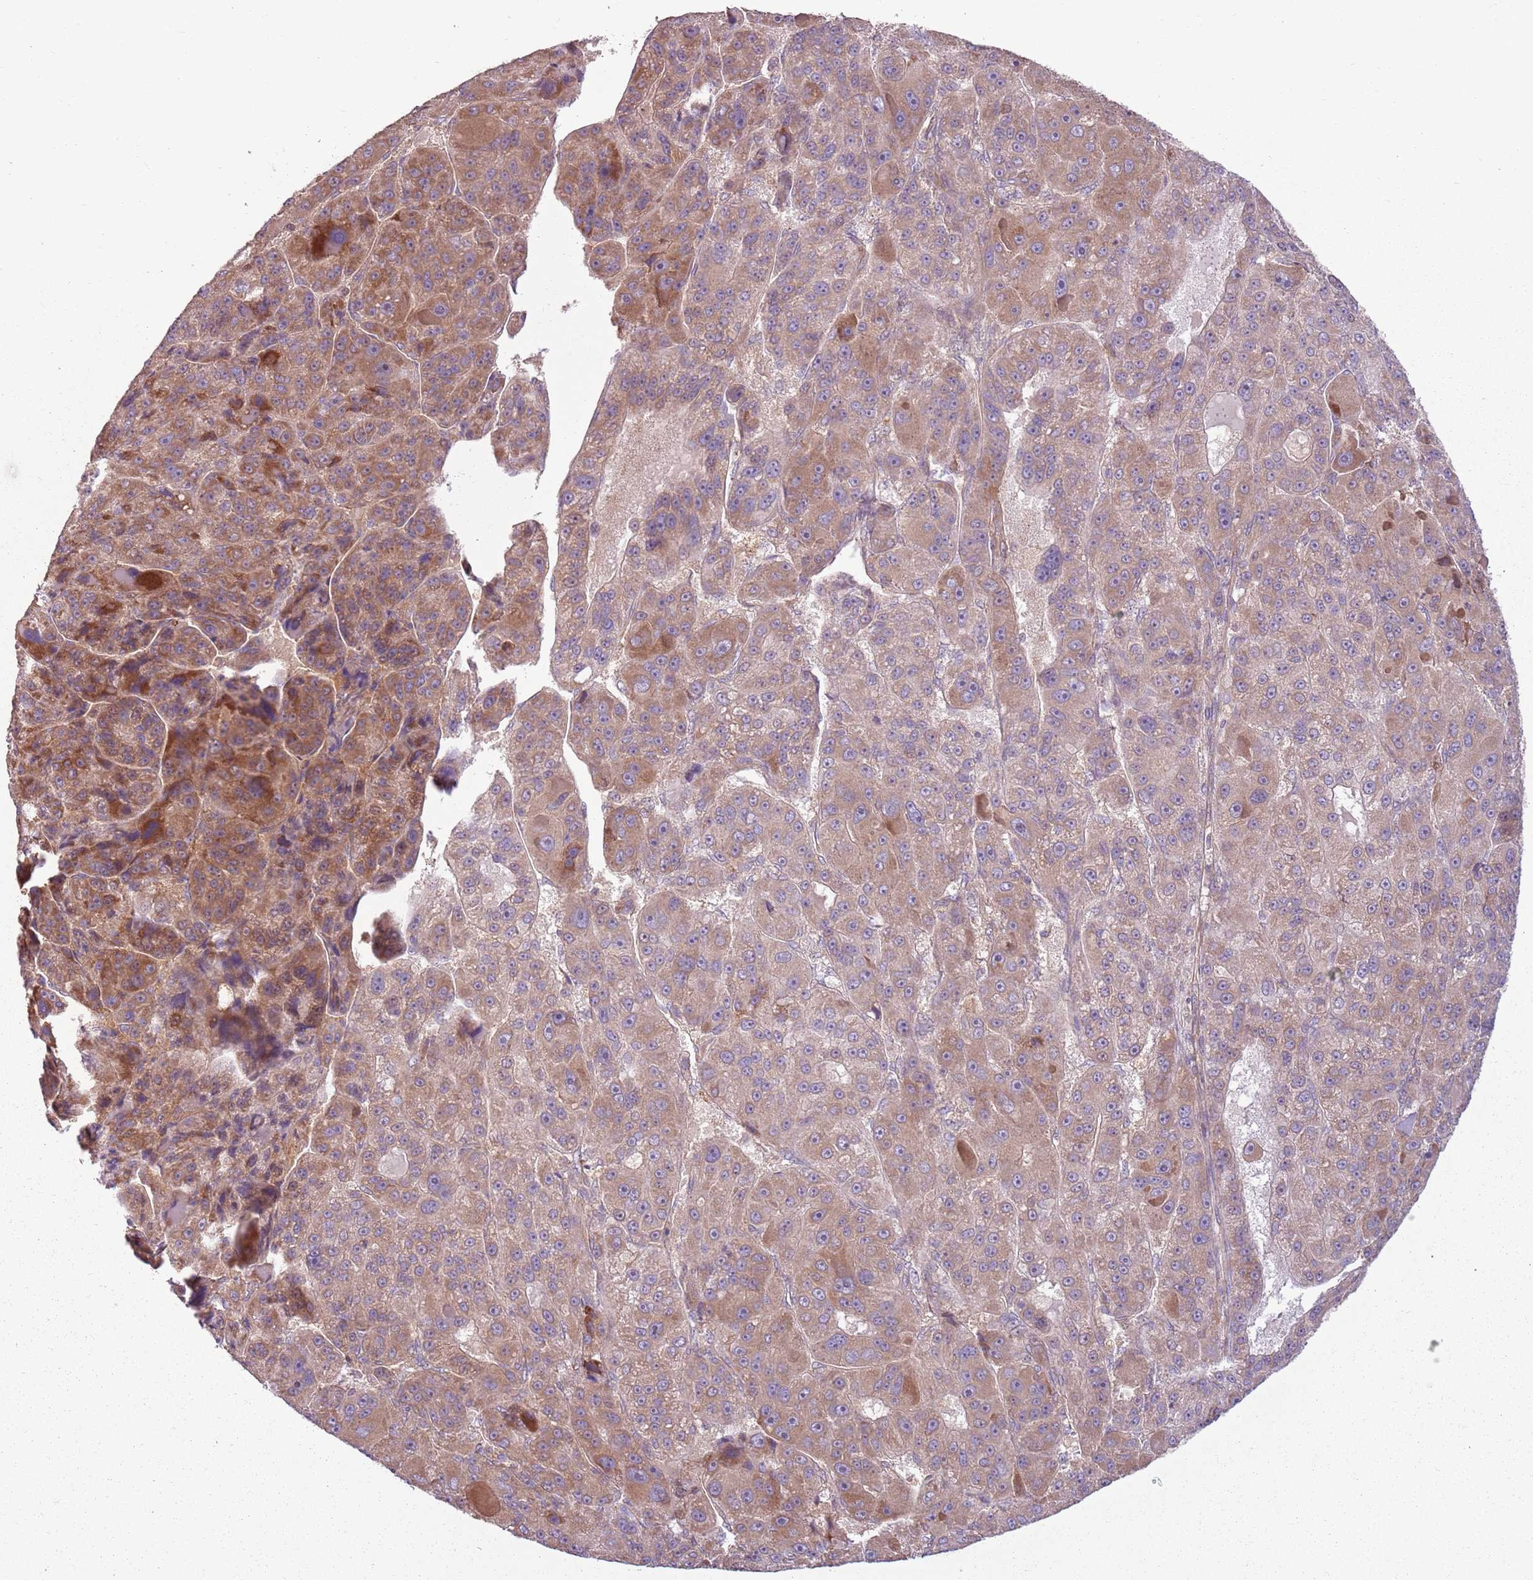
{"staining": {"intensity": "moderate", "quantity": ">75%", "location": "cytoplasmic/membranous"}, "tissue": "liver cancer", "cell_type": "Tumor cells", "image_type": "cancer", "snomed": [{"axis": "morphology", "description": "Carcinoma, Hepatocellular, NOS"}, {"axis": "topography", "description": "Liver"}], "caption": "Immunohistochemical staining of human hepatocellular carcinoma (liver) displays medium levels of moderate cytoplasmic/membranous expression in about >75% of tumor cells. (Stains: DAB in brown, nuclei in blue, Microscopy: brightfield microscopy at high magnification).", "gene": "RPL21", "patient": {"sex": "male", "age": 76}}